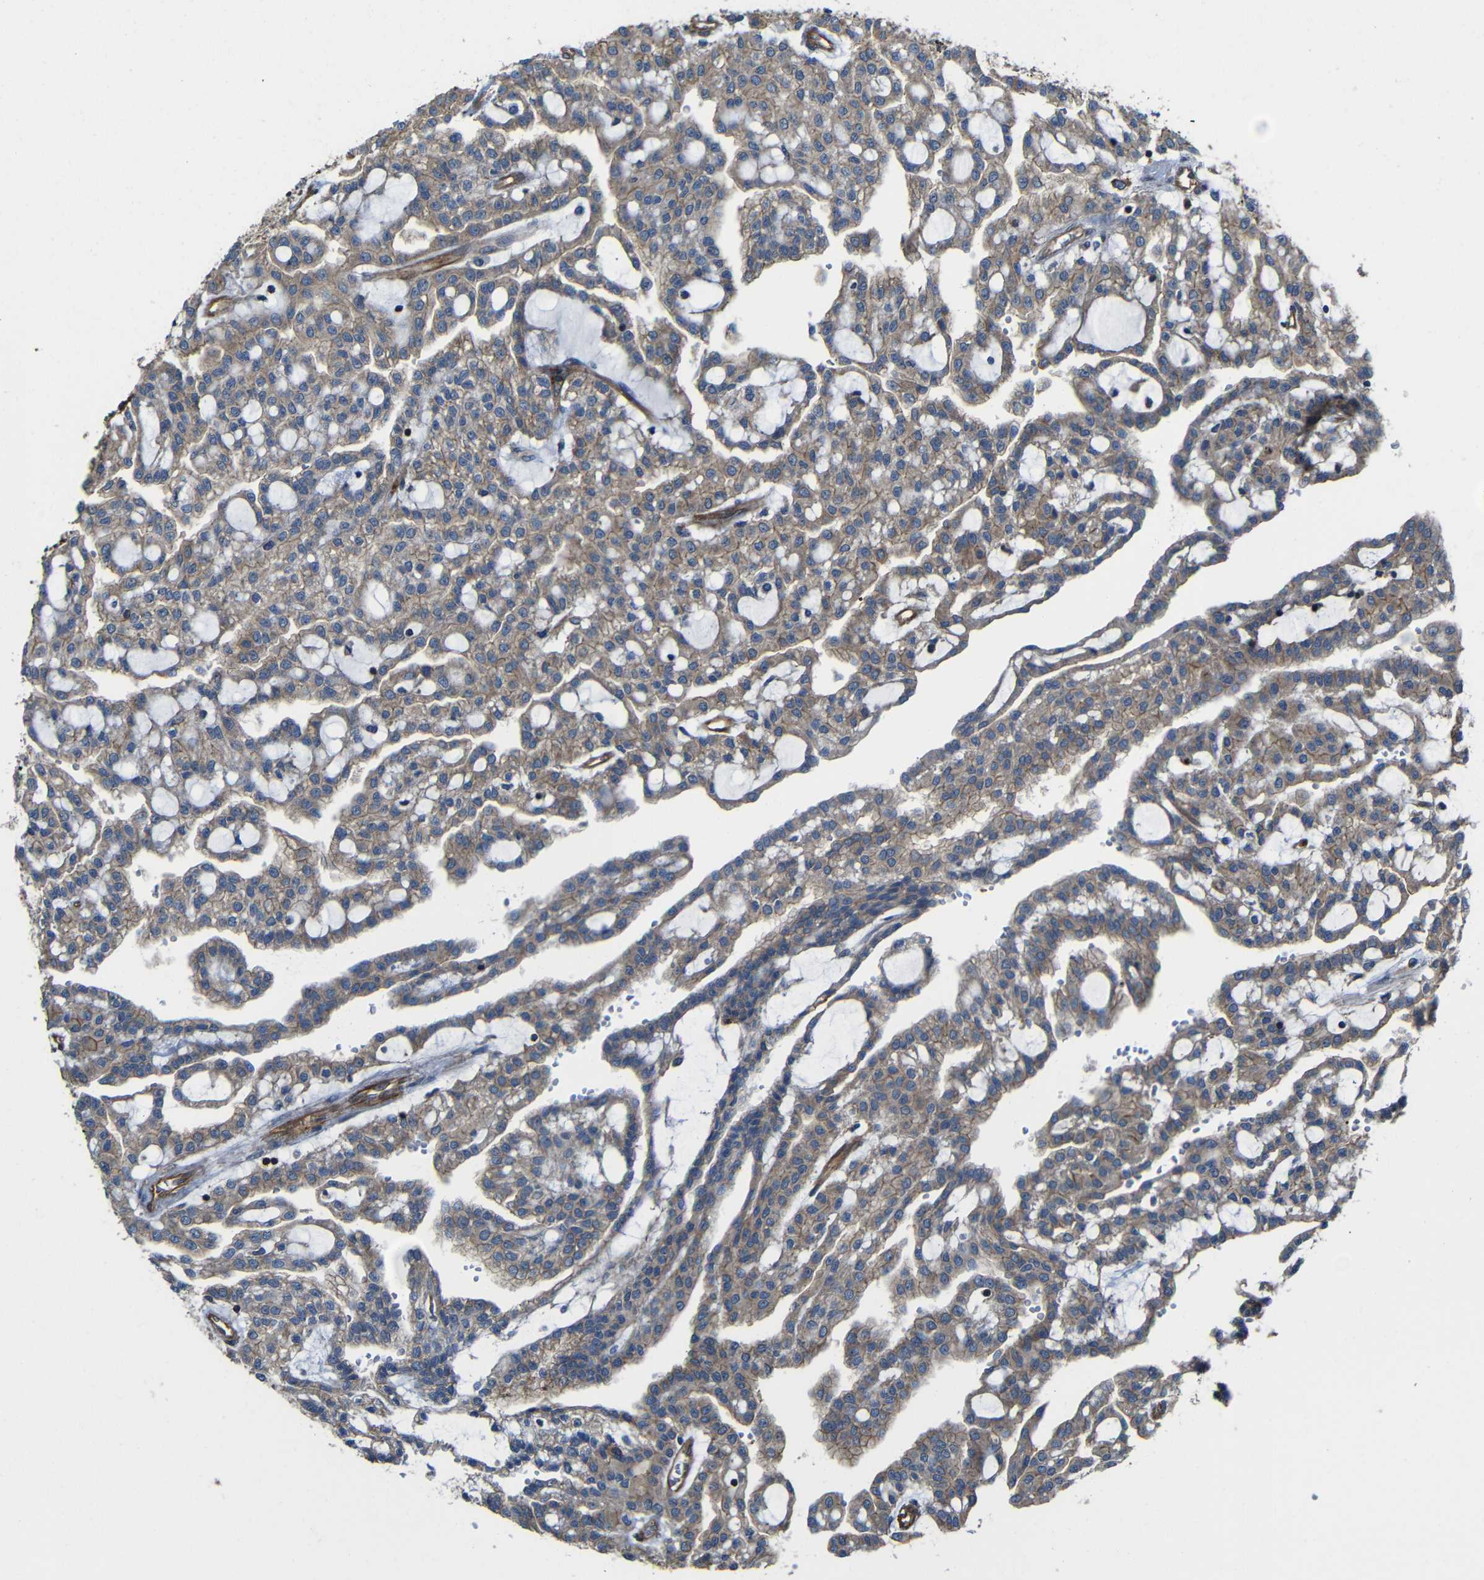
{"staining": {"intensity": "weak", "quantity": ">75%", "location": "cytoplasmic/membranous"}, "tissue": "renal cancer", "cell_type": "Tumor cells", "image_type": "cancer", "snomed": [{"axis": "morphology", "description": "Adenocarcinoma, NOS"}, {"axis": "topography", "description": "Kidney"}], "caption": "This photomicrograph exhibits IHC staining of renal adenocarcinoma, with low weak cytoplasmic/membranous expression in about >75% of tumor cells.", "gene": "PTCH1", "patient": {"sex": "male", "age": 63}}